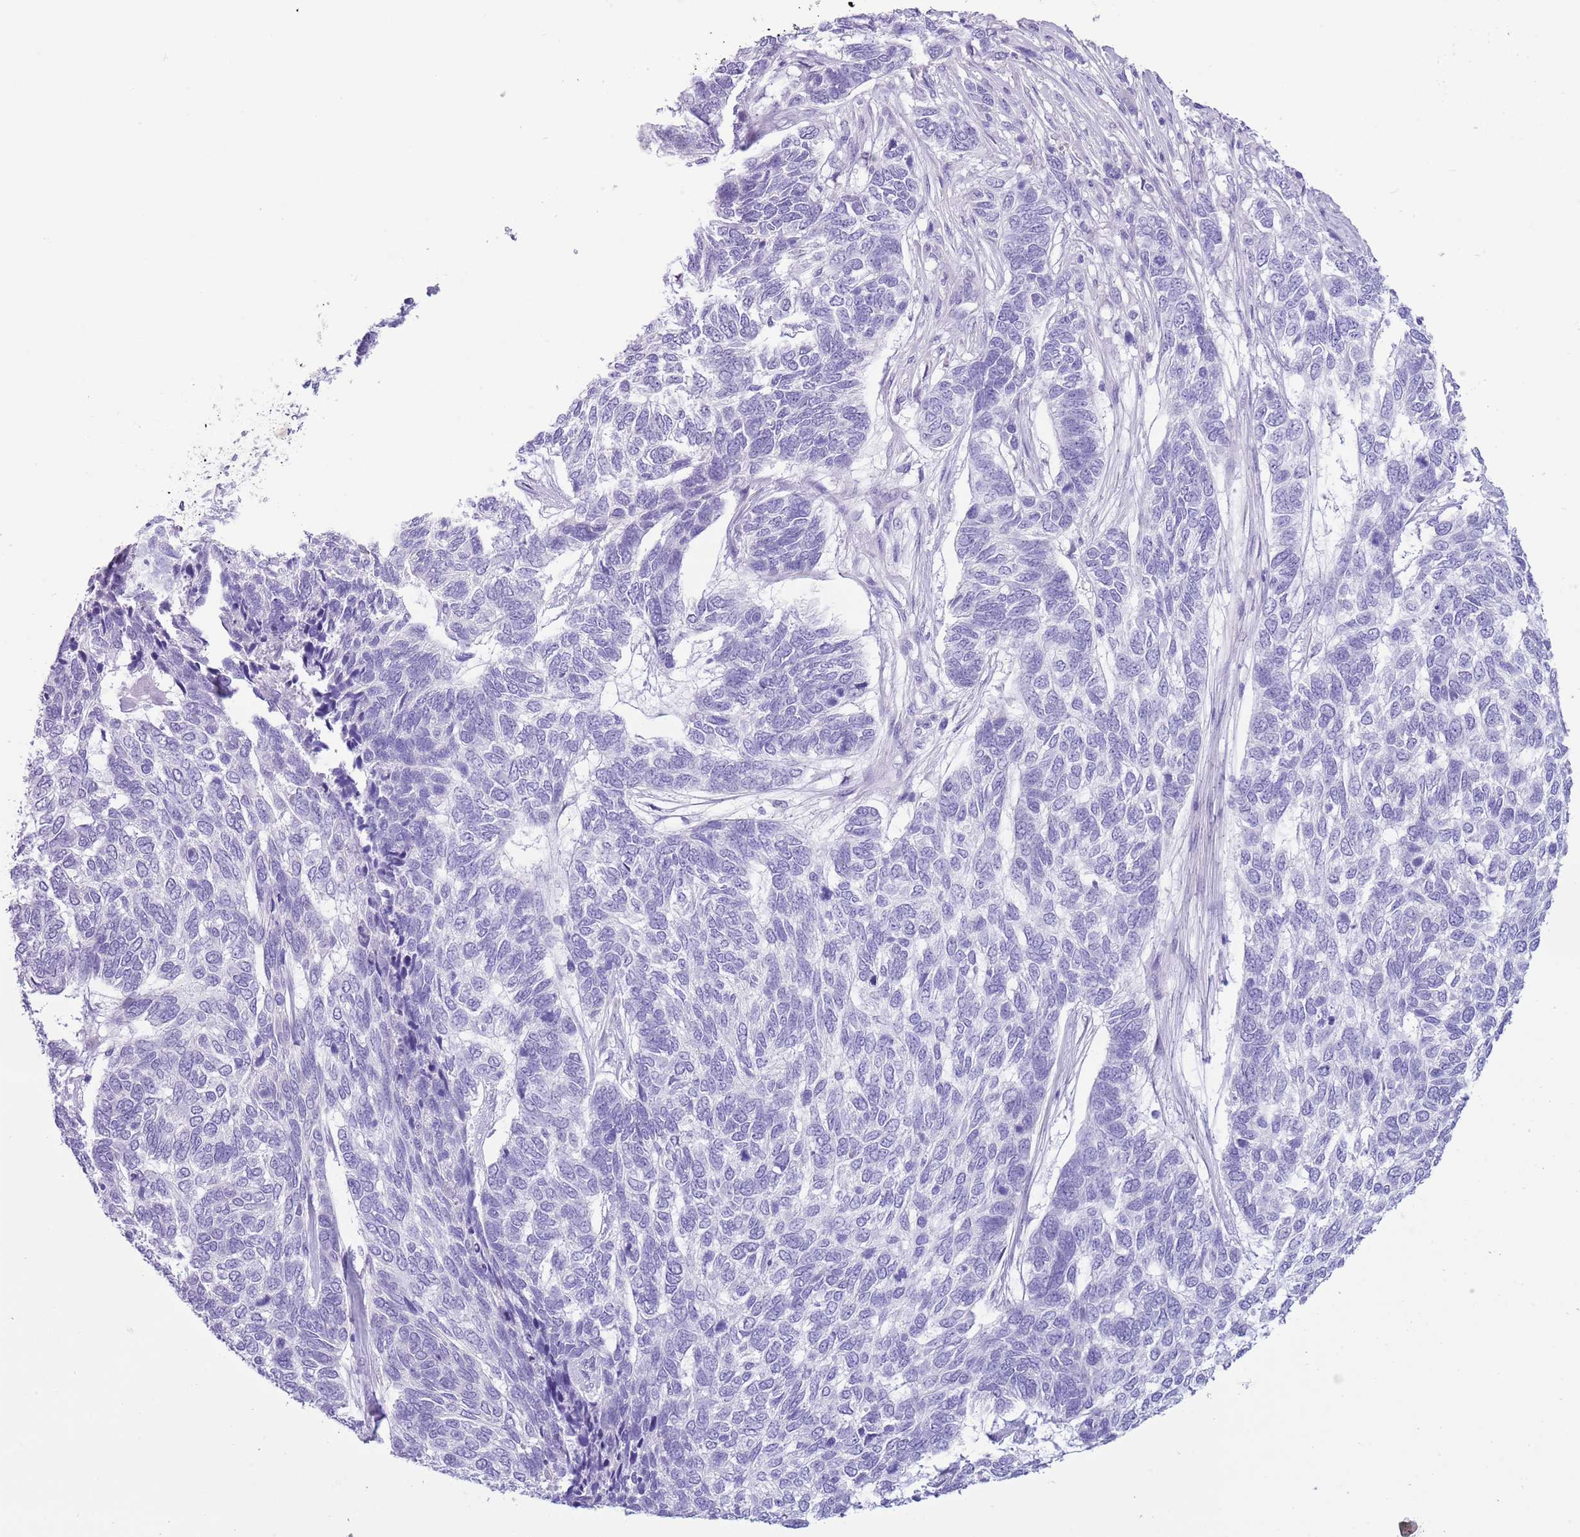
{"staining": {"intensity": "negative", "quantity": "none", "location": "none"}, "tissue": "skin cancer", "cell_type": "Tumor cells", "image_type": "cancer", "snomed": [{"axis": "morphology", "description": "Basal cell carcinoma"}, {"axis": "topography", "description": "Skin"}], "caption": "The photomicrograph shows no significant positivity in tumor cells of skin cancer (basal cell carcinoma). (DAB (3,3'-diaminobenzidine) IHC, high magnification).", "gene": "OR6M1", "patient": {"sex": "female", "age": 65}}